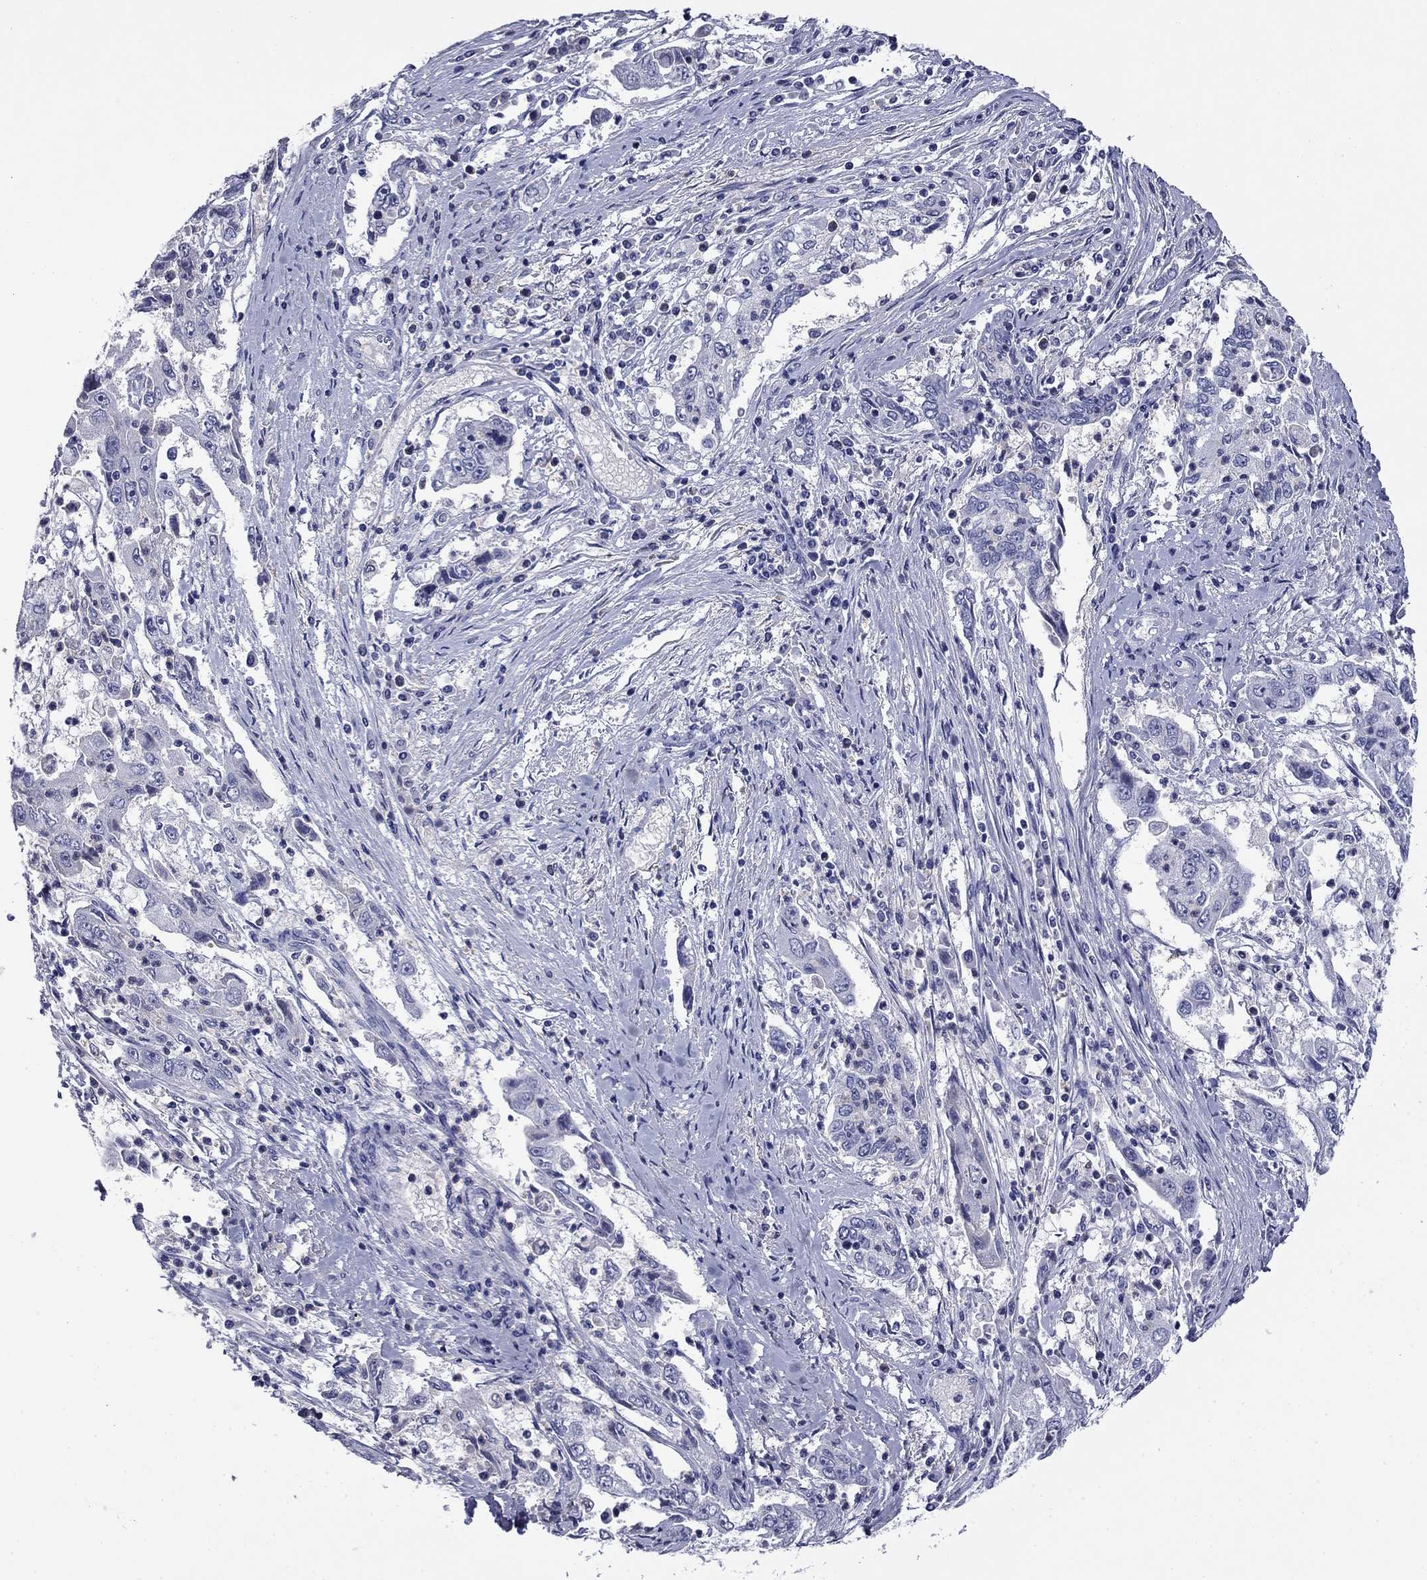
{"staining": {"intensity": "negative", "quantity": "none", "location": "none"}, "tissue": "cervical cancer", "cell_type": "Tumor cells", "image_type": "cancer", "snomed": [{"axis": "morphology", "description": "Squamous cell carcinoma, NOS"}, {"axis": "topography", "description": "Cervix"}], "caption": "Tumor cells are negative for brown protein staining in squamous cell carcinoma (cervical). The staining was performed using DAB (3,3'-diaminobenzidine) to visualize the protein expression in brown, while the nuclei were stained in blue with hematoxylin (Magnification: 20x).", "gene": "CFAP119", "patient": {"sex": "female", "age": 36}}